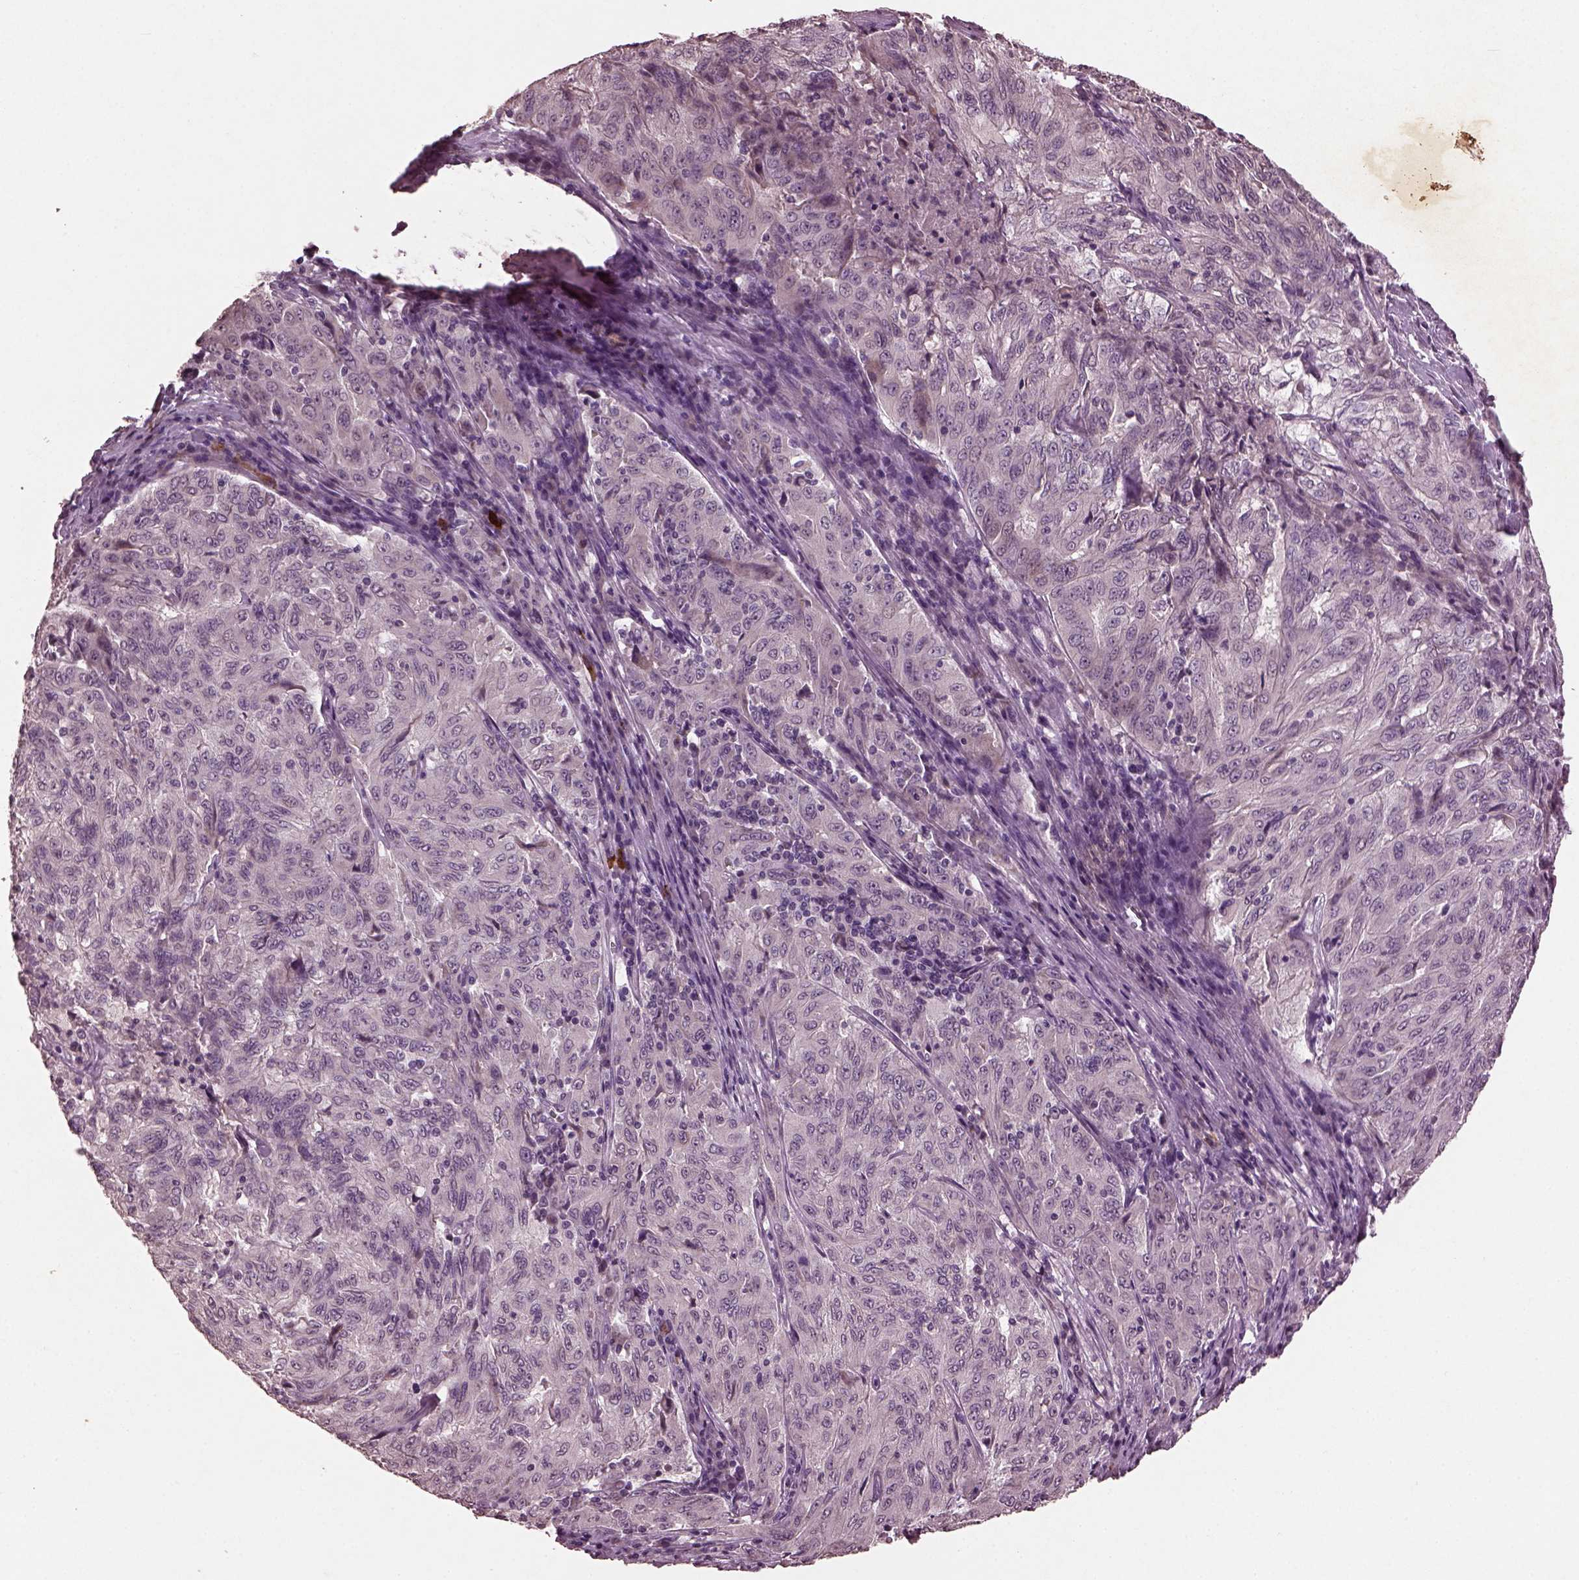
{"staining": {"intensity": "negative", "quantity": "none", "location": "none"}, "tissue": "pancreatic cancer", "cell_type": "Tumor cells", "image_type": "cancer", "snomed": [{"axis": "morphology", "description": "Adenocarcinoma, NOS"}, {"axis": "topography", "description": "Pancreas"}], "caption": "This is an IHC histopathology image of pancreatic adenocarcinoma. There is no expression in tumor cells.", "gene": "IL18RAP", "patient": {"sex": "male", "age": 63}}